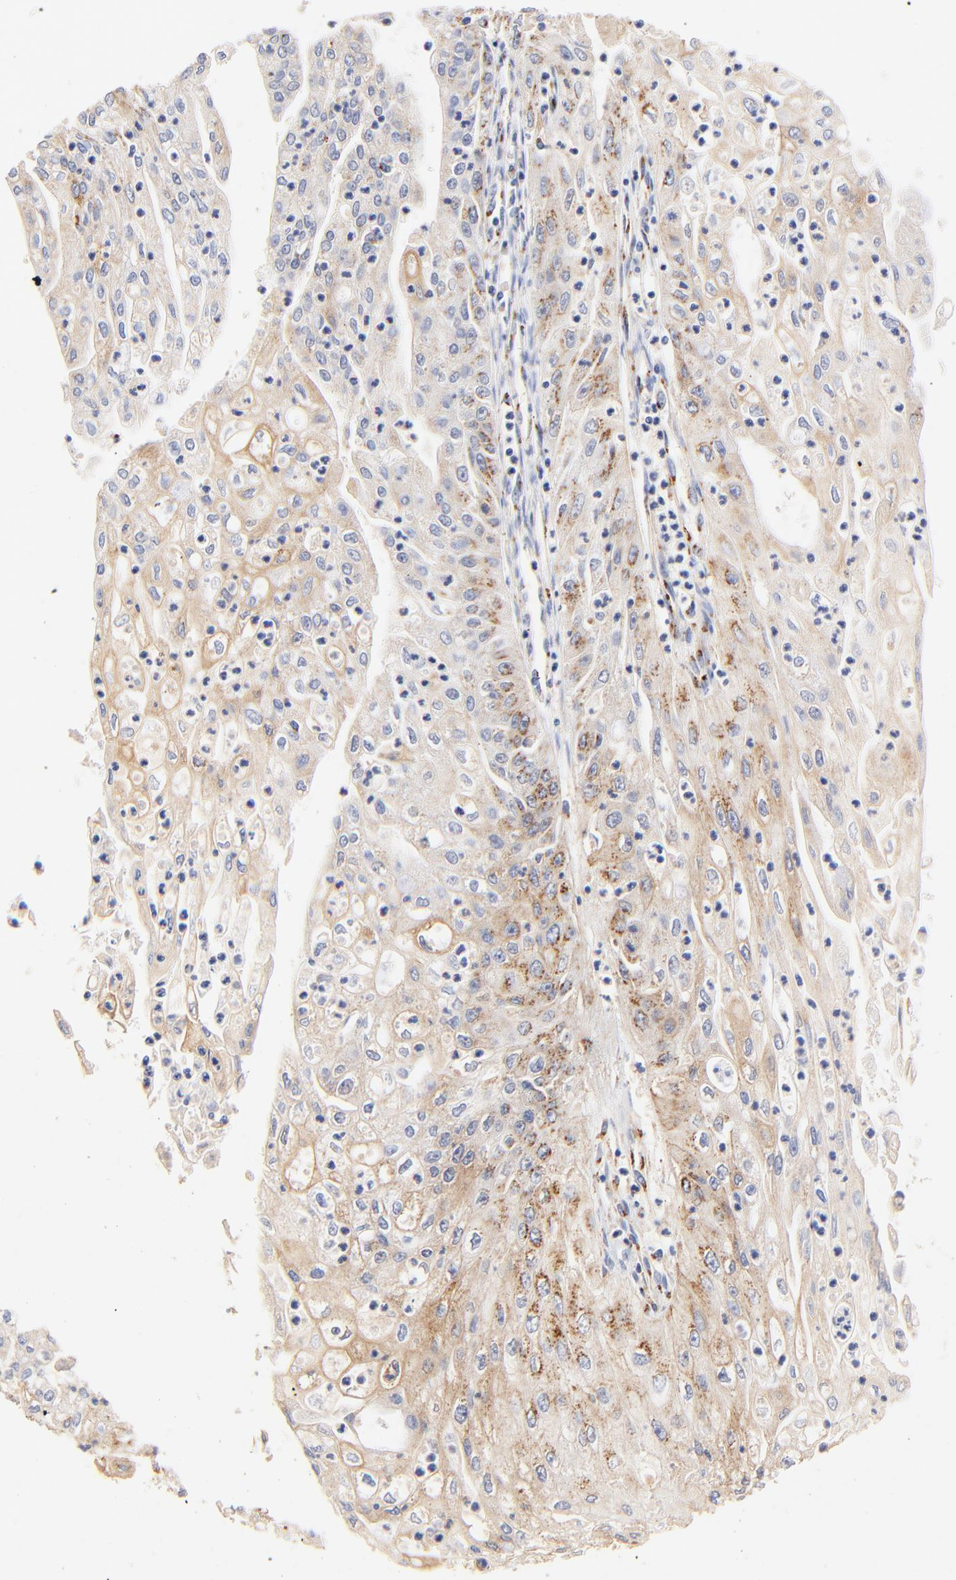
{"staining": {"intensity": "moderate", "quantity": ">75%", "location": "cytoplasmic/membranous"}, "tissue": "endometrial cancer", "cell_type": "Tumor cells", "image_type": "cancer", "snomed": [{"axis": "morphology", "description": "Adenocarcinoma, NOS"}, {"axis": "topography", "description": "Endometrium"}], "caption": "The micrograph shows staining of endometrial adenocarcinoma, revealing moderate cytoplasmic/membranous protein positivity (brown color) within tumor cells.", "gene": "FMNL3", "patient": {"sex": "female", "age": 75}}